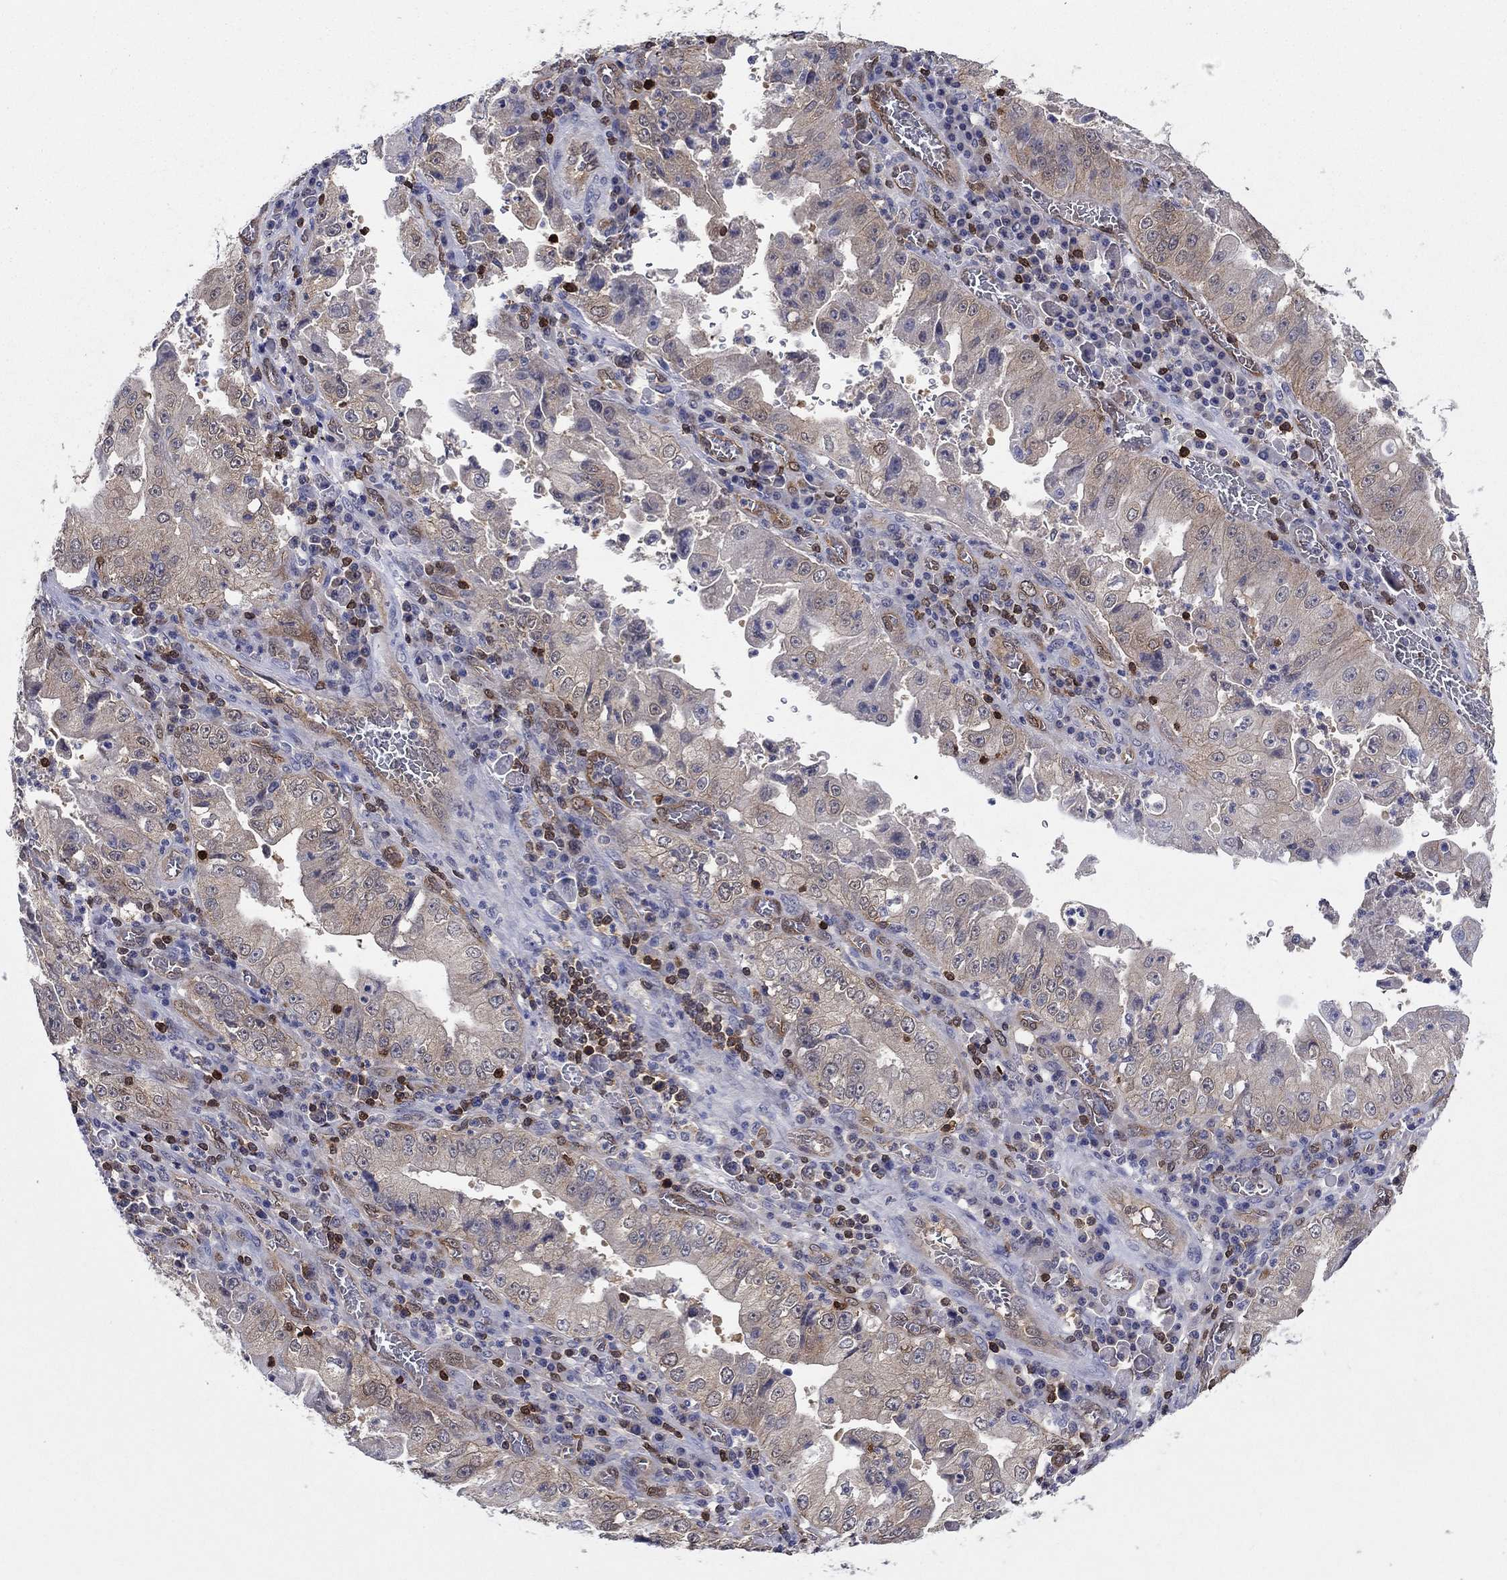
{"staining": {"intensity": "weak", "quantity": "25%-75%", "location": "cytoplasmic/membranous"}, "tissue": "stomach cancer", "cell_type": "Tumor cells", "image_type": "cancer", "snomed": [{"axis": "morphology", "description": "Adenocarcinoma, NOS"}, {"axis": "topography", "description": "Stomach"}], "caption": "Tumor cells demonstrate low levels of weak cytoplasmic/membranous expression in approximately 25%-75% of cells in adenocarcinoma (stomach). Nuclei are stained in blue.", "gene": "AGFG2", "patient": {"sex": "male", "age": 76}}